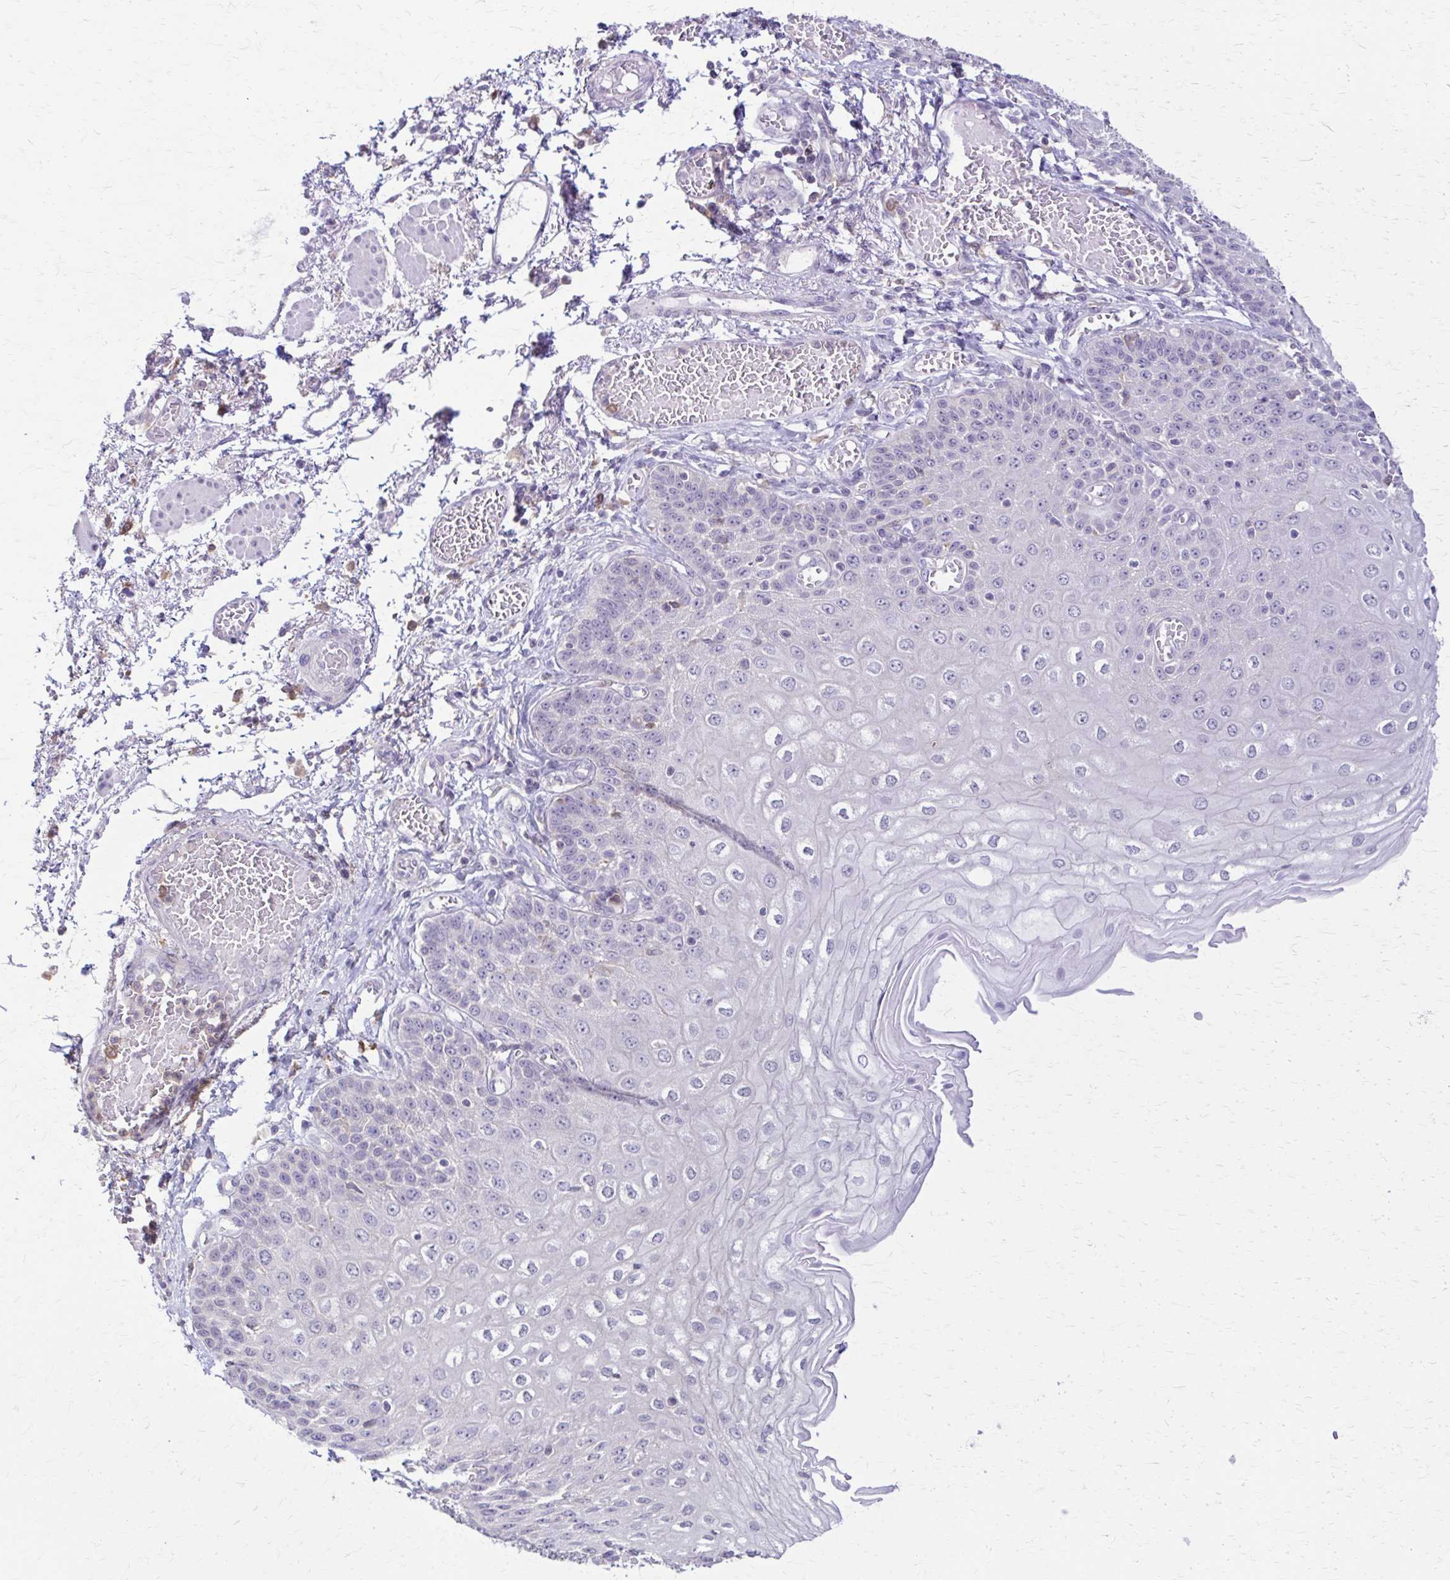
{"staining": {"intensity": "negative", "quantity": "none", "location": "none"}, "tissue": "esophagus", "cell_type": "Squamous epithelial cells", "image_type": "normal", "snomed": [{"axis": "morphology", "description": "Normal tissue, NOS"}, {"axis": "morphology", "description": "Adenocarcinoma, NOS"}, {"axis": "topography", "description": "Esophagus"}], "caption": "DAB (3,3'-diaminobenzidine) immunohistochemical staining of benign human esophagus exhibits no significant expression in squamous epithelial cells. (DAB immunohistochemistry with hematoxylin counter stain).", "gene": "PIK3AP1", "patient": {"sex": "male", "age": 81}}